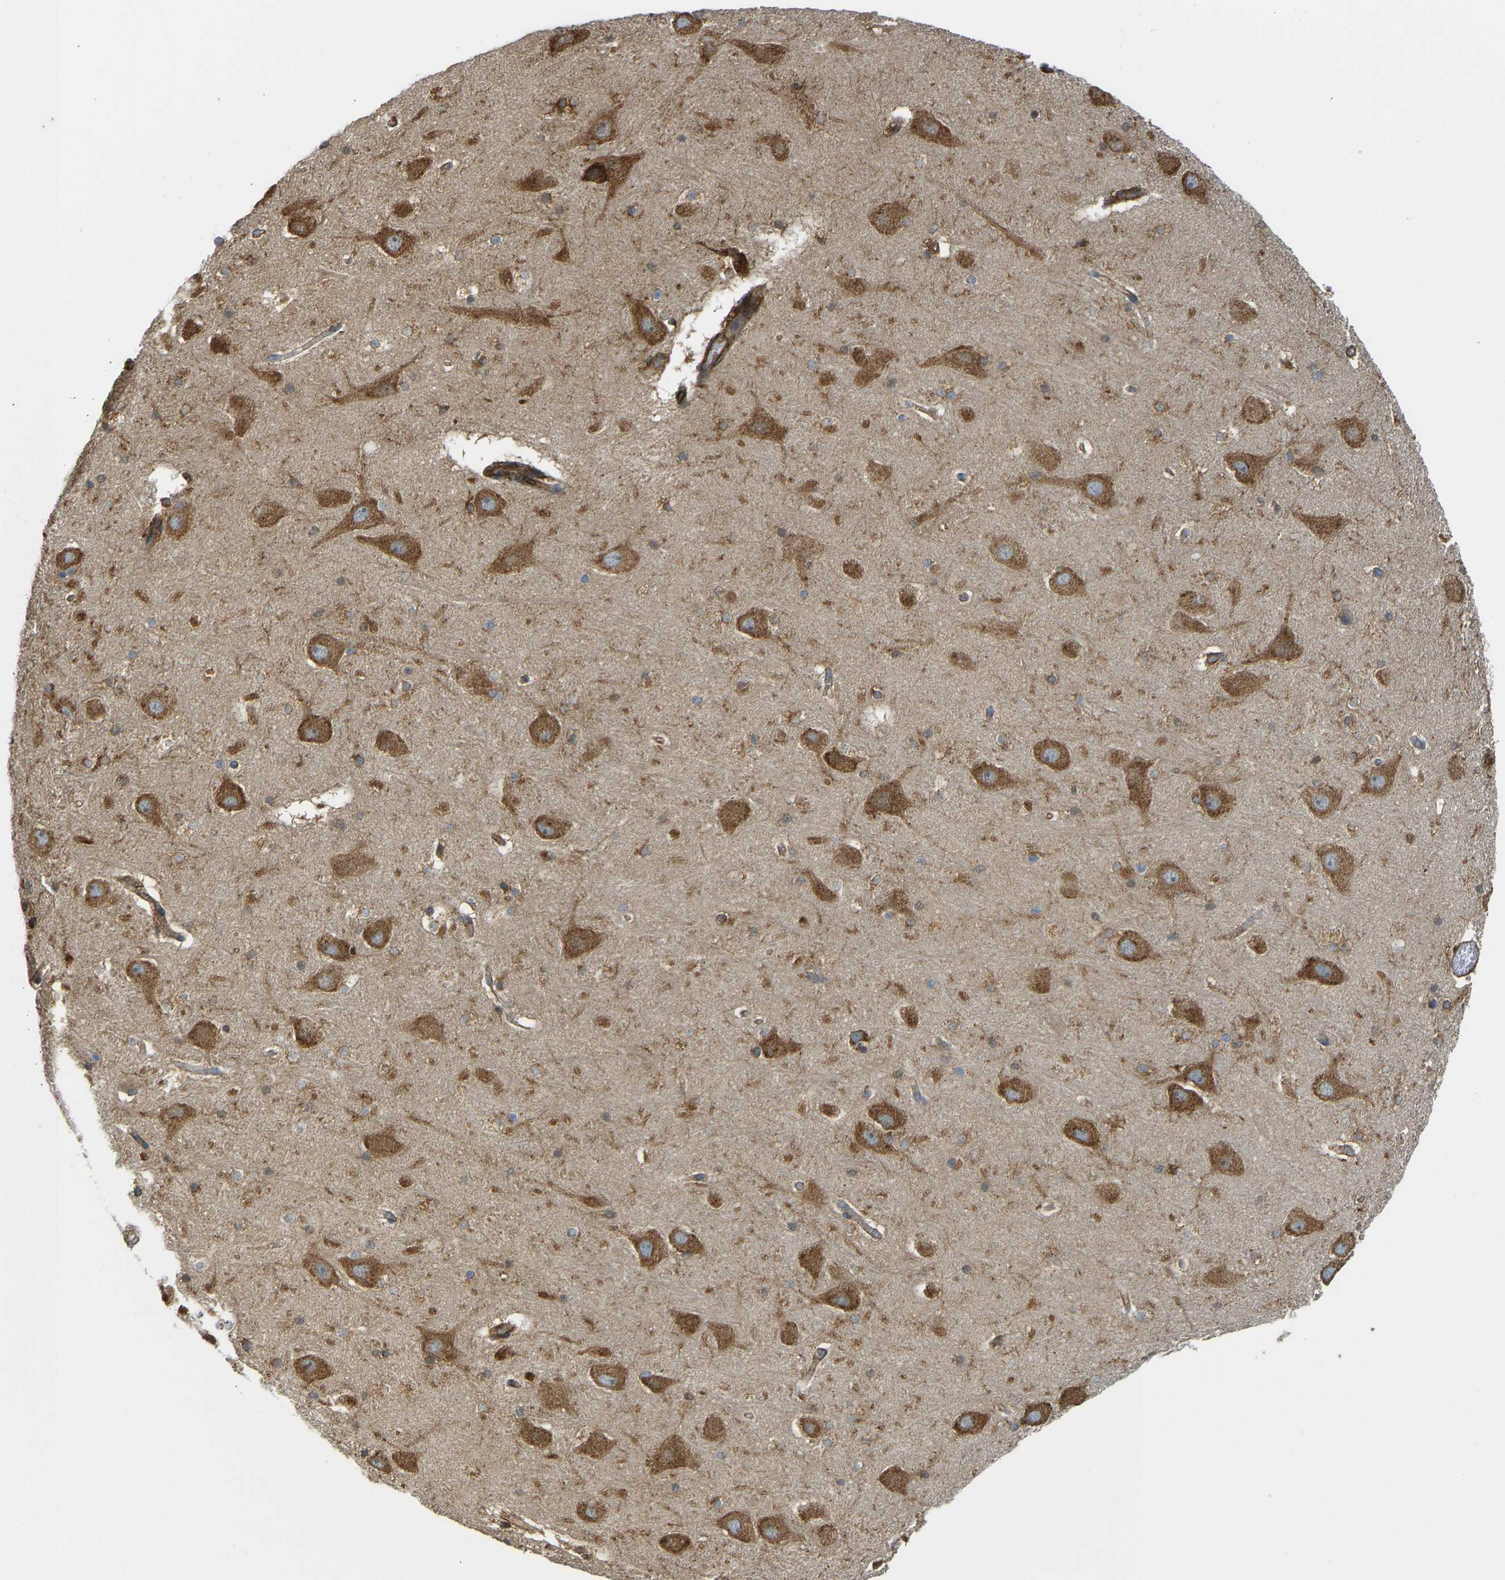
{"staining": {"intensity": "moderate", "quantity": ">75%", "location": "cytoplasmic/membranous"}, "tissue": "hippocampus", "cell_type": "Glial cells", "image_type": "normal", "snomed": [{"axis": "morphology", "description": "Normal tissue, NOS"}, {"axis": "topography", "description": "Hippocampus"}], "caption": "About >75% of glial cells in benign hippocampus exhibit moderate cytoplasmic/membranous protein expression as visualized by brown immunohistochemical staining.", "gene": "BEX3", "patient": {"sex": "male", "age": 45}}